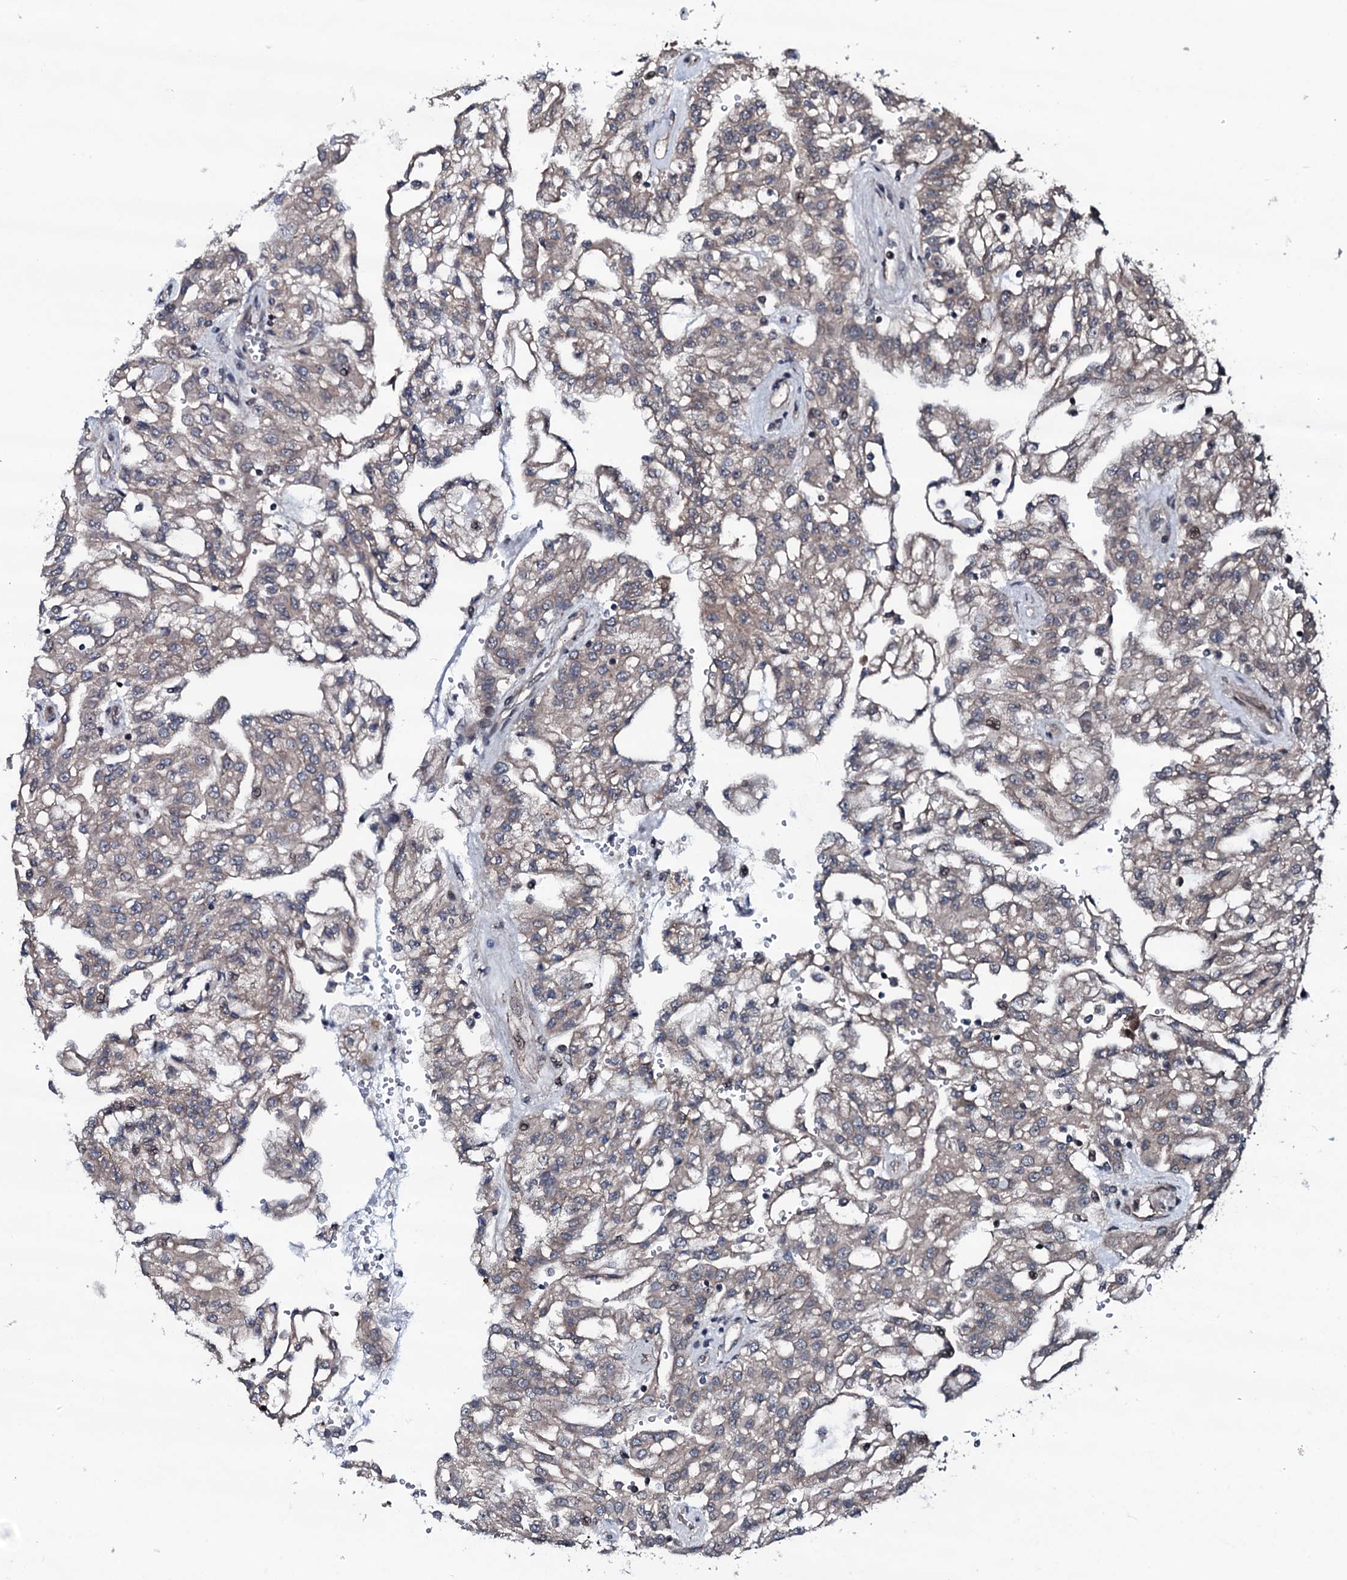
{"staining": {"intensity": "weak", "quantity": "<25%", "location": "cytoplasmic/membranous"}, "tissue": "renal cancer", "cell_type": "Tumor cells", "image_type": "cancer", "snomed": [{"axis": "morphology", "description": "Adenocarcinoma, NOS"}, {"axis": "topography", "description": "Kidney"}], "caption": "IHC of renal cancer shows no staining in tumor cells.", "gene": "OGFOD2", "patient": {"sex": "male", "age": 63}}